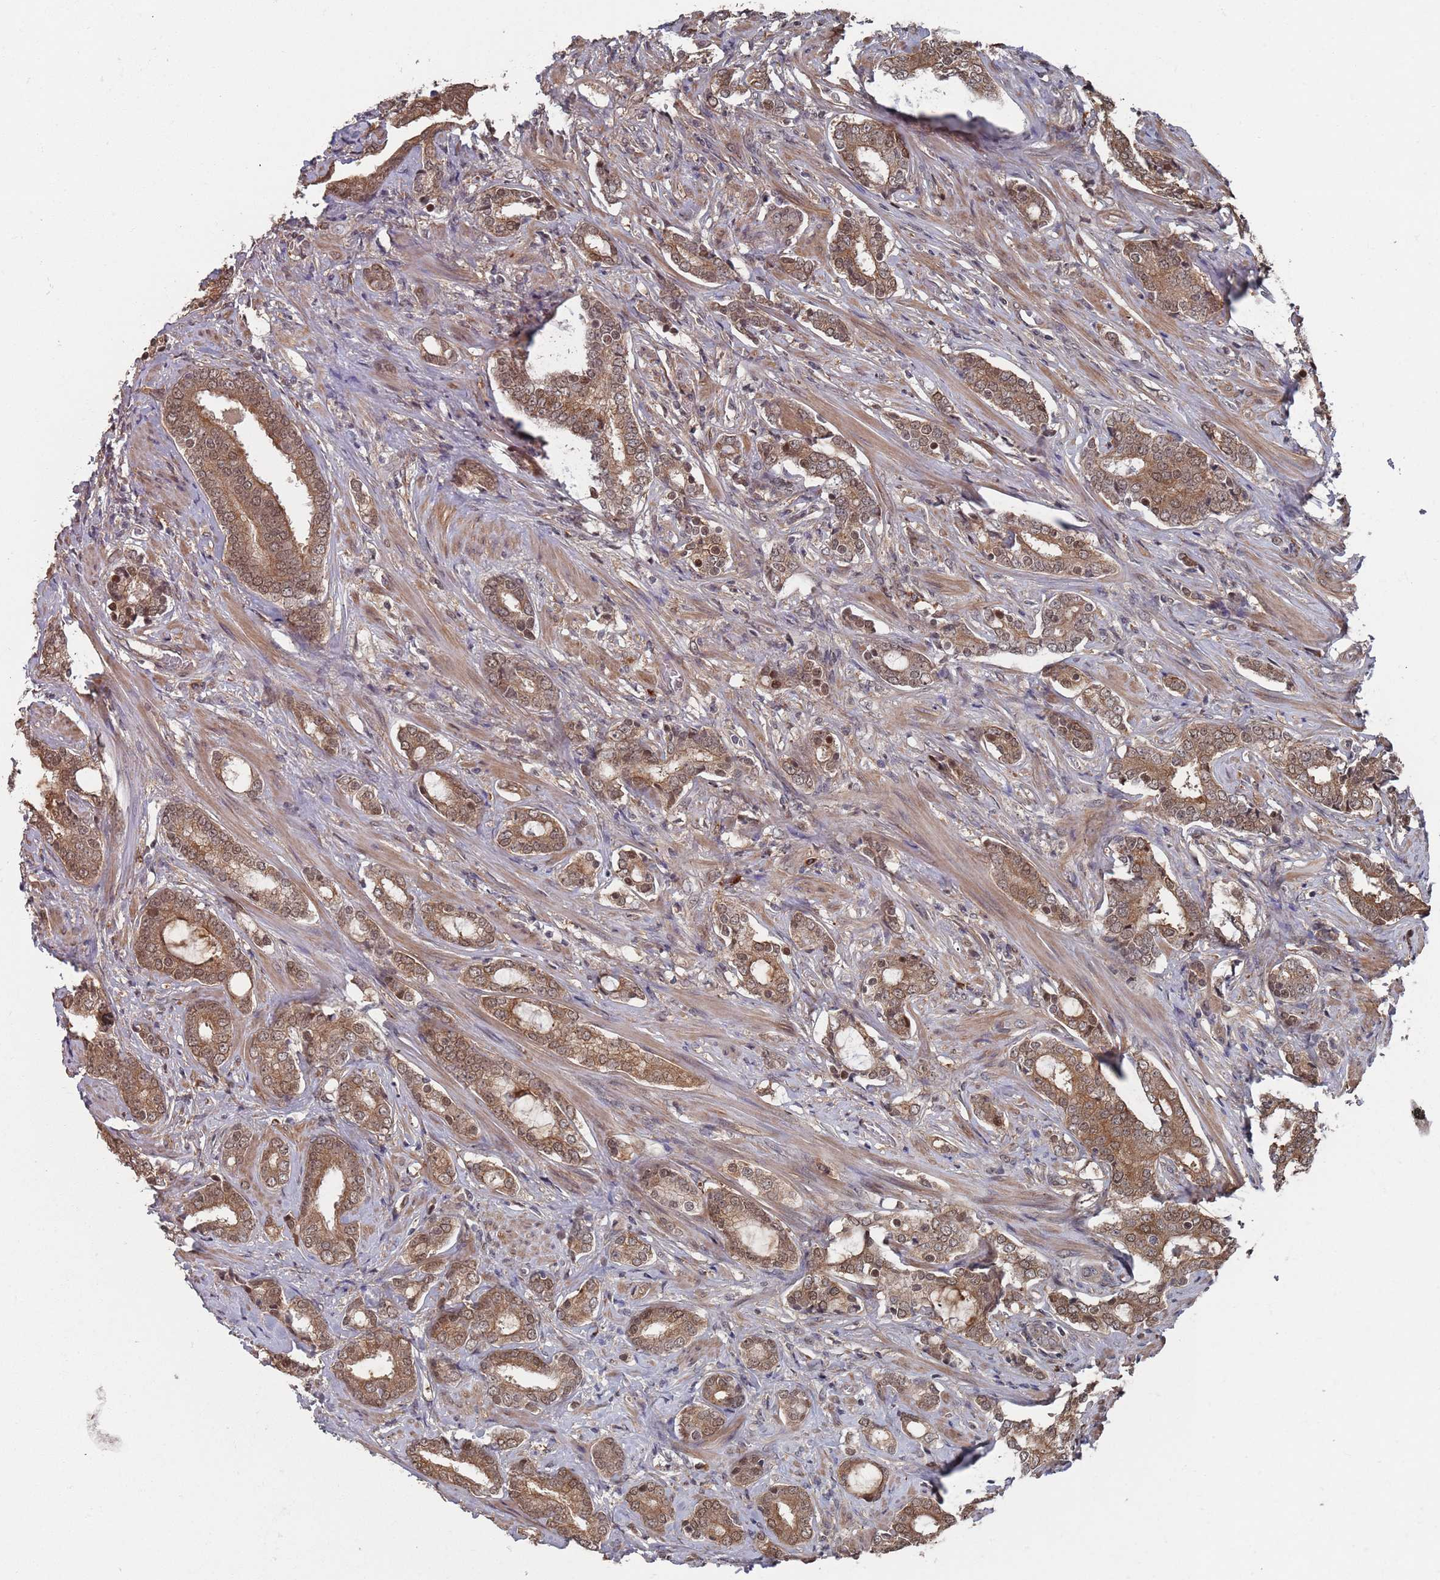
{"staining": {"intensity": "moderate", "quantity": ">75%", "location": "cytoplasmic/membranous,nuclear"}, "tissue": "prostate cancer", "cell_type": "Tumor cells", "image_type": "cancer", "snomed": [{"axis": "morphology", "description": "Adenocarcinoma, High grade"}, {"axis": "topography", "description": "Prostate"}], "caption": "Immunohistochemical staining of human prostate high-grade adenocarcinoma demonstrates medium levels of moderate cytoplasmic/membranous and nuclear protein positivity in about >75% of tumor cells.", "gene": "DGKD", "patient": {"sex": "male", "age": 63}}